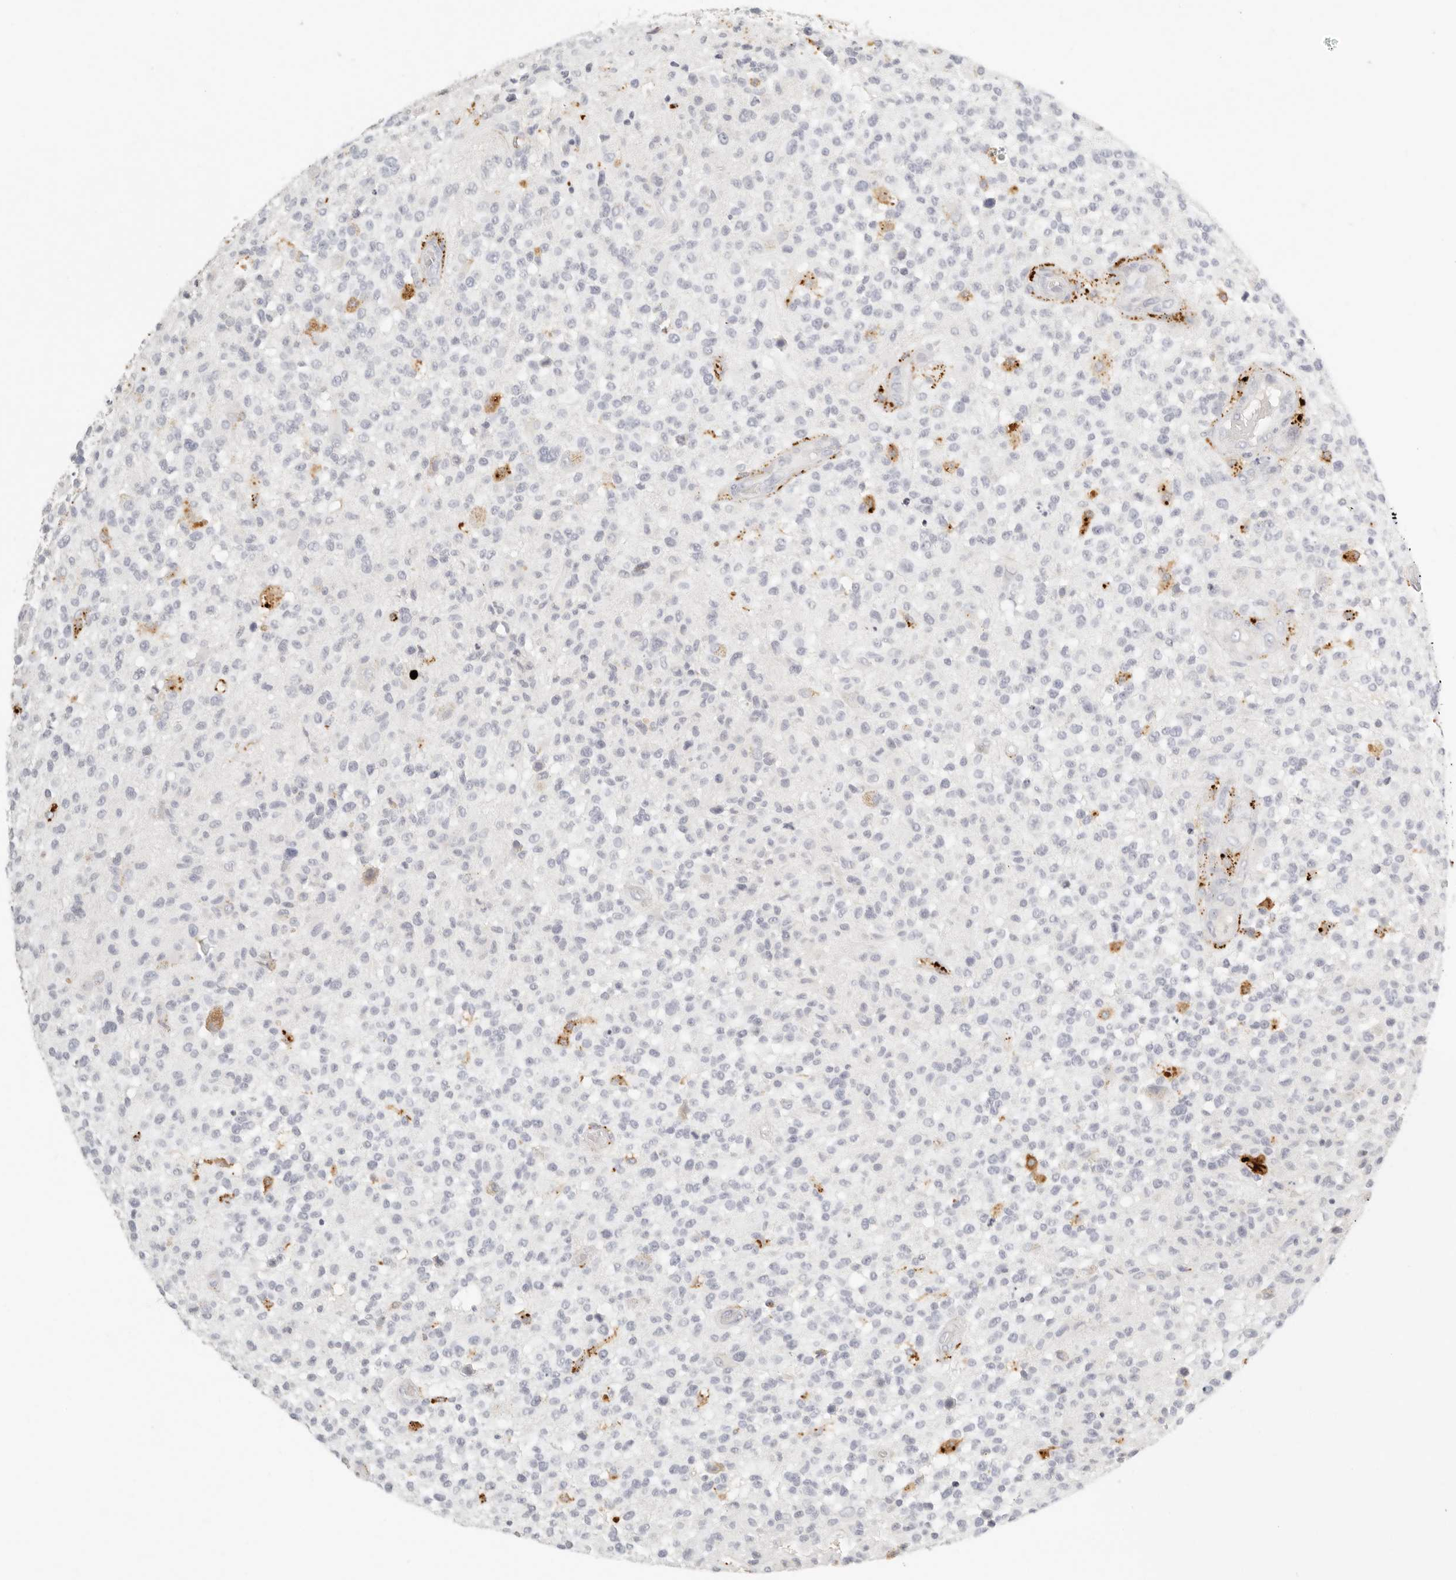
{"staining": {"intensity": "negative", "quantity": "none", "location": "none"}, "tissue": "glioma", "cell_type": "Tumor cells", "image_type": "cancer", "snomed": [{"axis": "morphology", "description": "Glioma, malignant, High grade"}, {"axis": "morphology", "description": "Glioblastoma, NOS"}, {"axis": "topography", "description": "Brain"}], "caption": "This is a photomicrograph of immunohistochemistry staining of glioma, which shows no staining in tumor cells. (DAB immunohistochemistry, high magnification).", "gene": "RNASET2", "patient": {"sex": "male", "age": 60}}